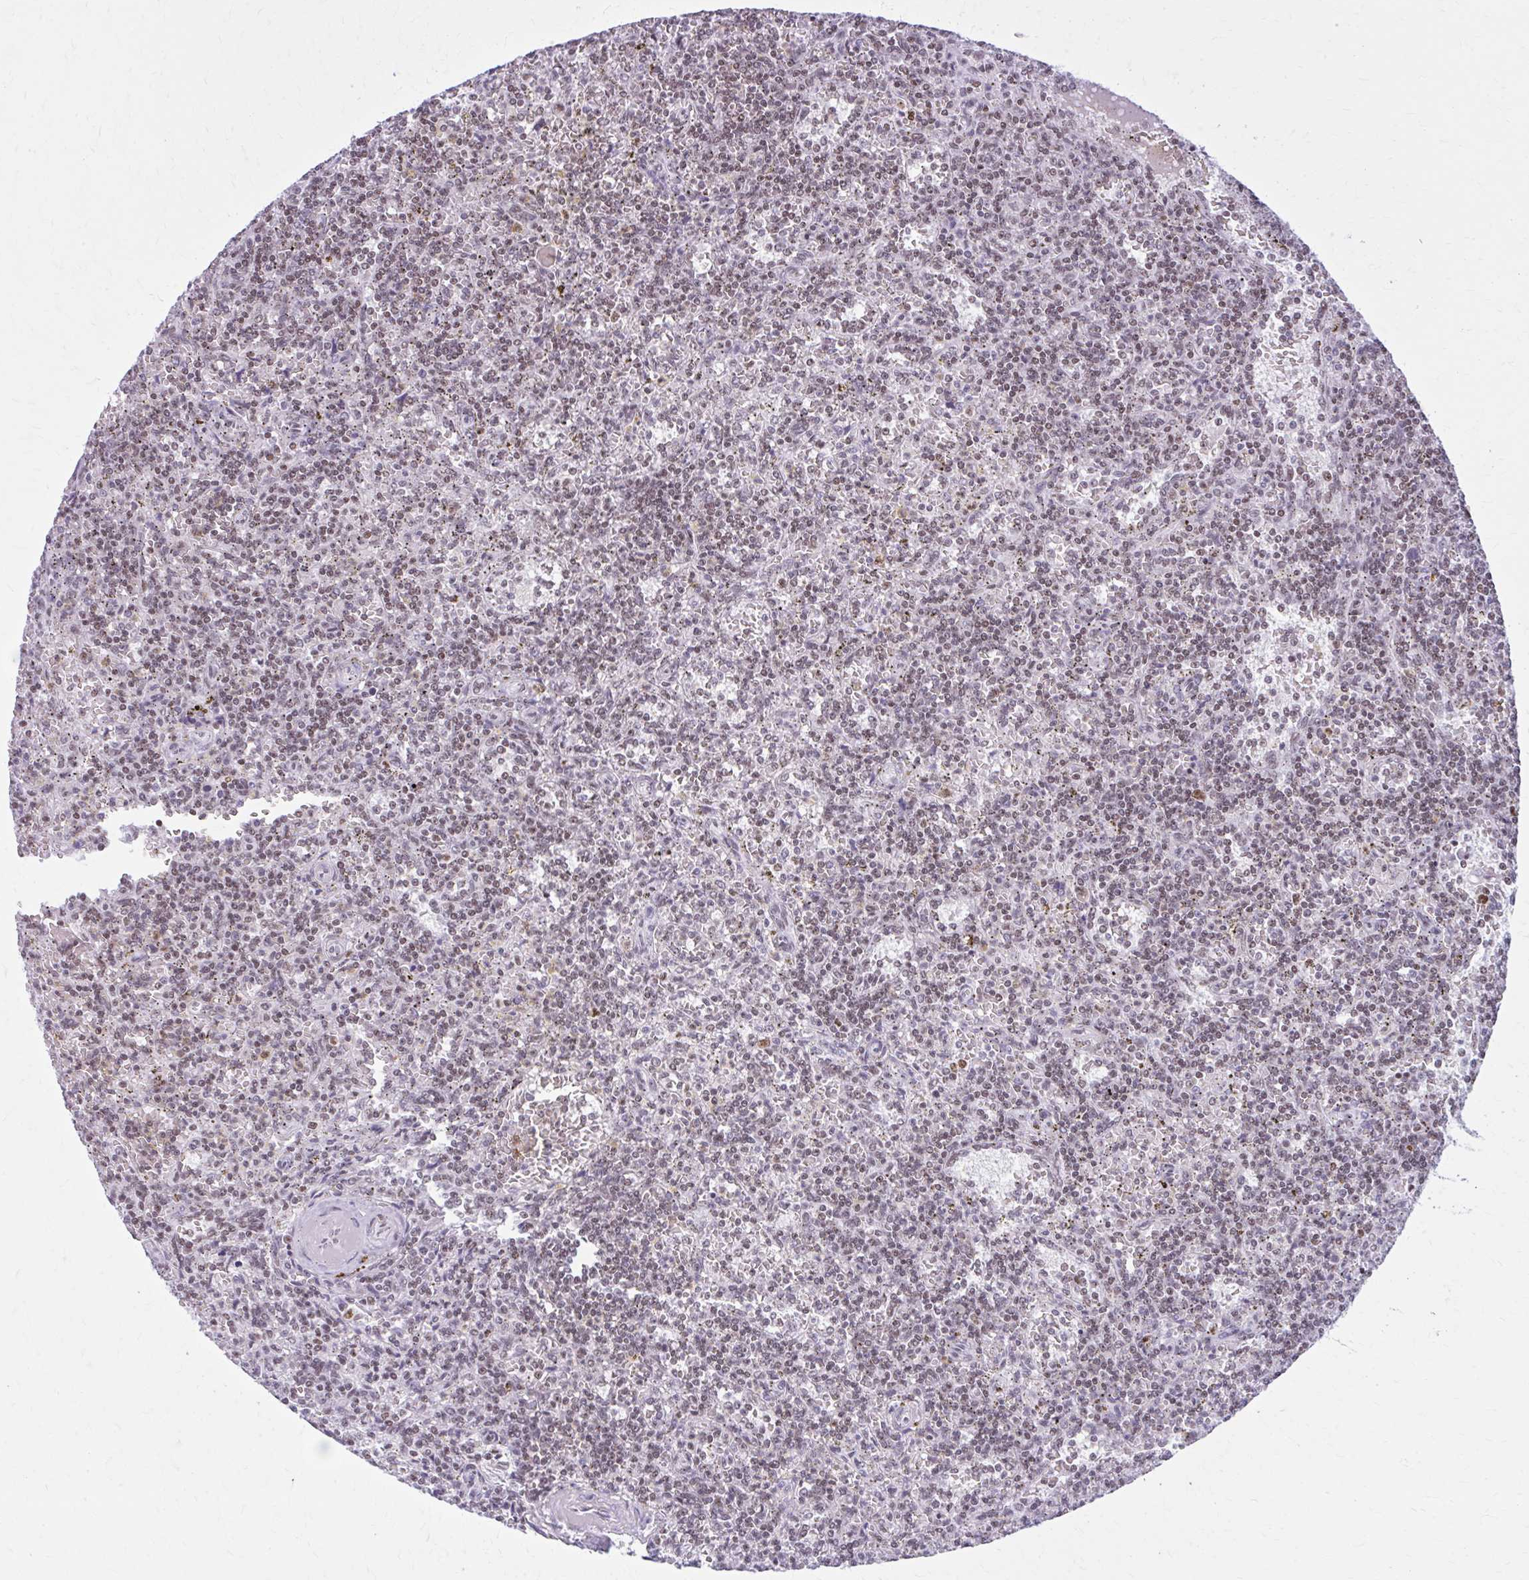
{"staining": {"intensity": "moderate", "quantity": "25%-75%", "location": "nuclear"}, "tissue": "lymphoma", "cell_type": "Tumor cells", "image_type": "cancer", "snomed": [{"axis": "morphology", "description": "Malignant lymphoma, non-Hodgkin's type, Low grade"}, {"axis": "topography", "description": "Spleen"}], "caption": "A high-resolution photomicrograph shows immunohistochemistry (IHC) staining of lymphoma, which reveals moderate nuclear staining in approximately 25%-75% of tumor cells.", "gene": "PABIR1", "patient": {"sex": "male", "age": 73}}